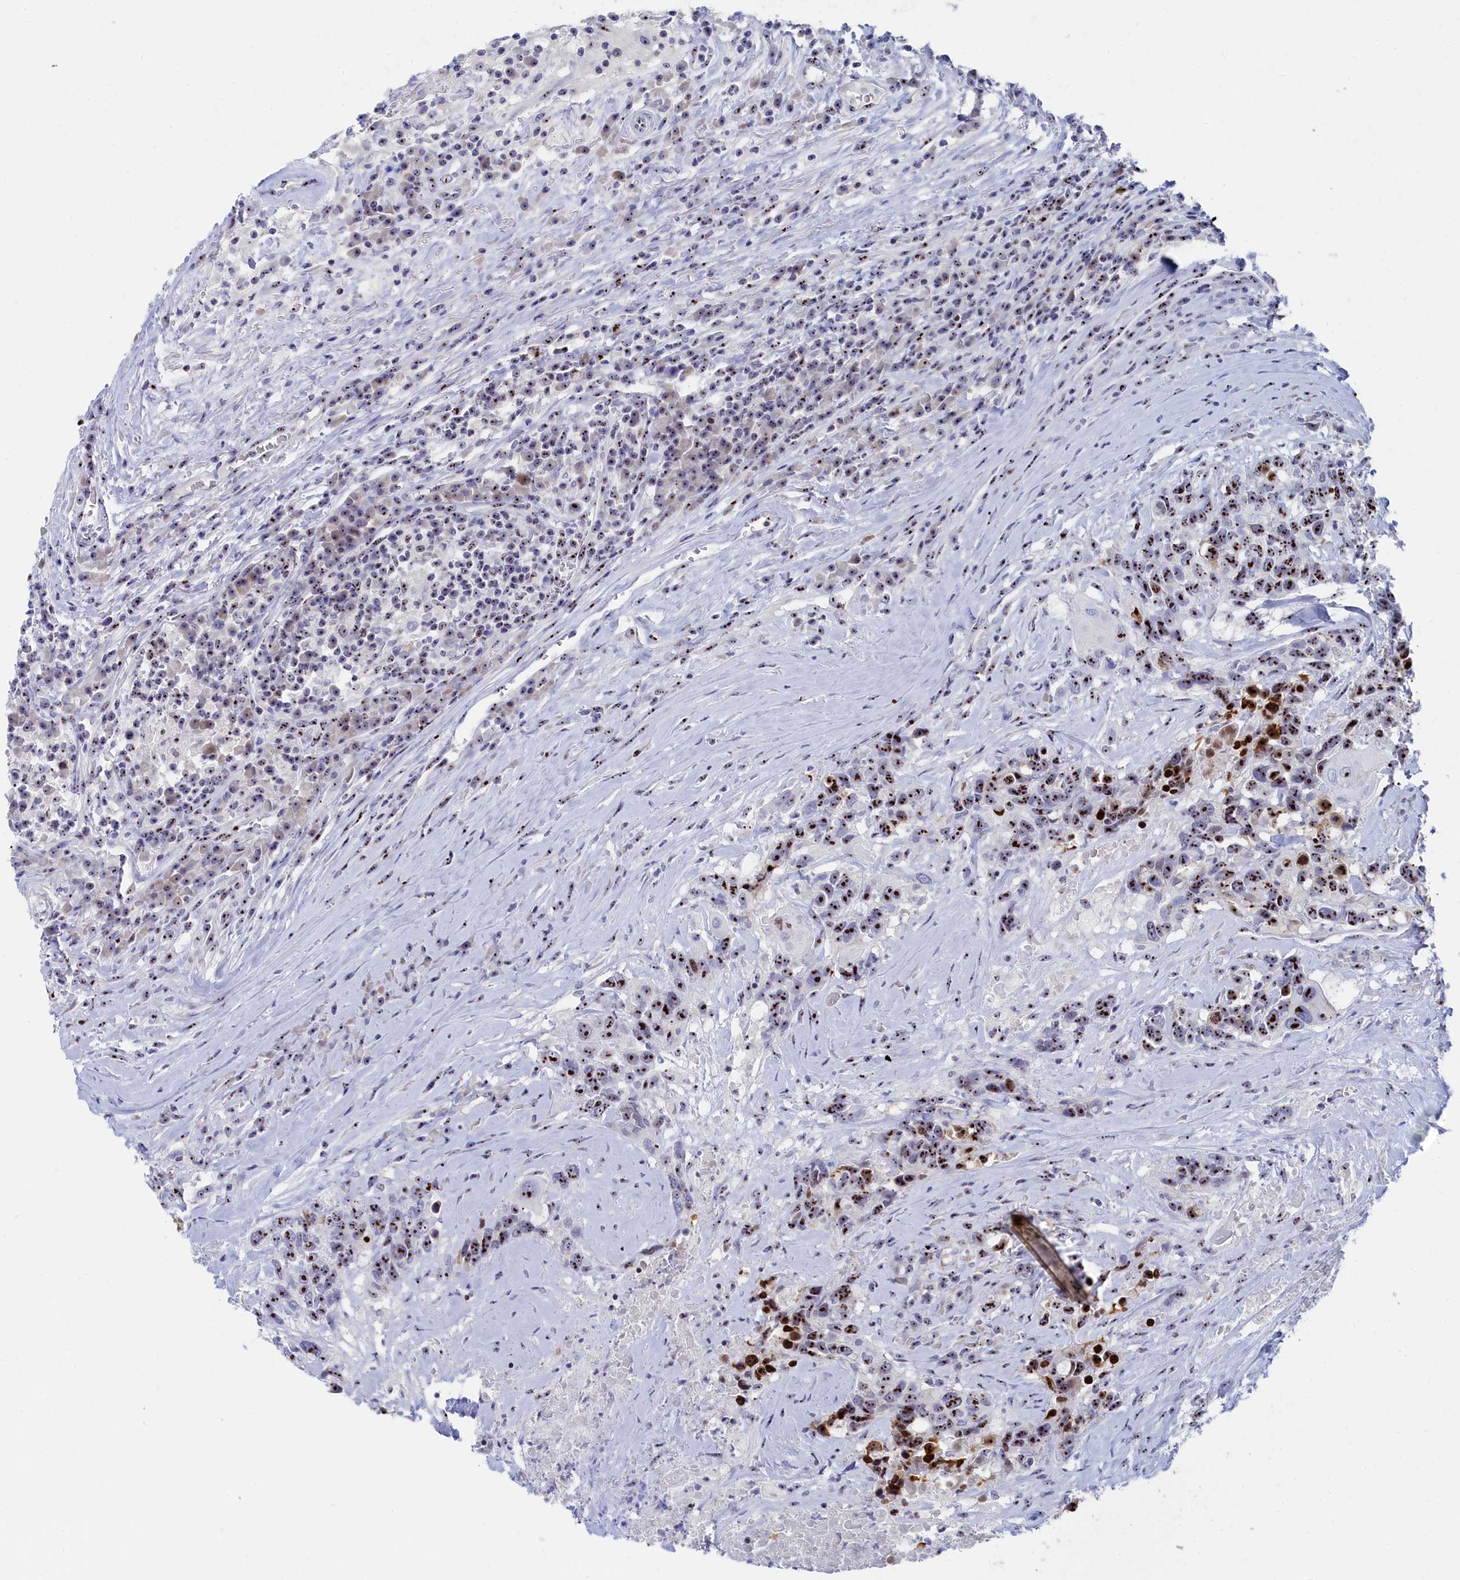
{"staining": {"intensity": "strong", "quantity": ">75%", "location": "nuclear"}, "tissue": "head and neck cancer", "cell_type": "Tumor cells", "image_type": "cancer", "snomed": [{"axis": "morphology", "description": "Squamous cell carcinoma, NOS"}, {"axis": "topography", "description": "Head-Neck"}], "caption": "Immunohistochemical staining of human head and neck cancer (squamous cell carcinoma) exhibits high levels of strong nuclear protein expression in about >75% of tumor cells. Immunohistochemistry stains the protein of interest in brown and the nuclei are stained blue.", "gene": "RSL1D1", "patient": {"sex": "male", "age": 66}}